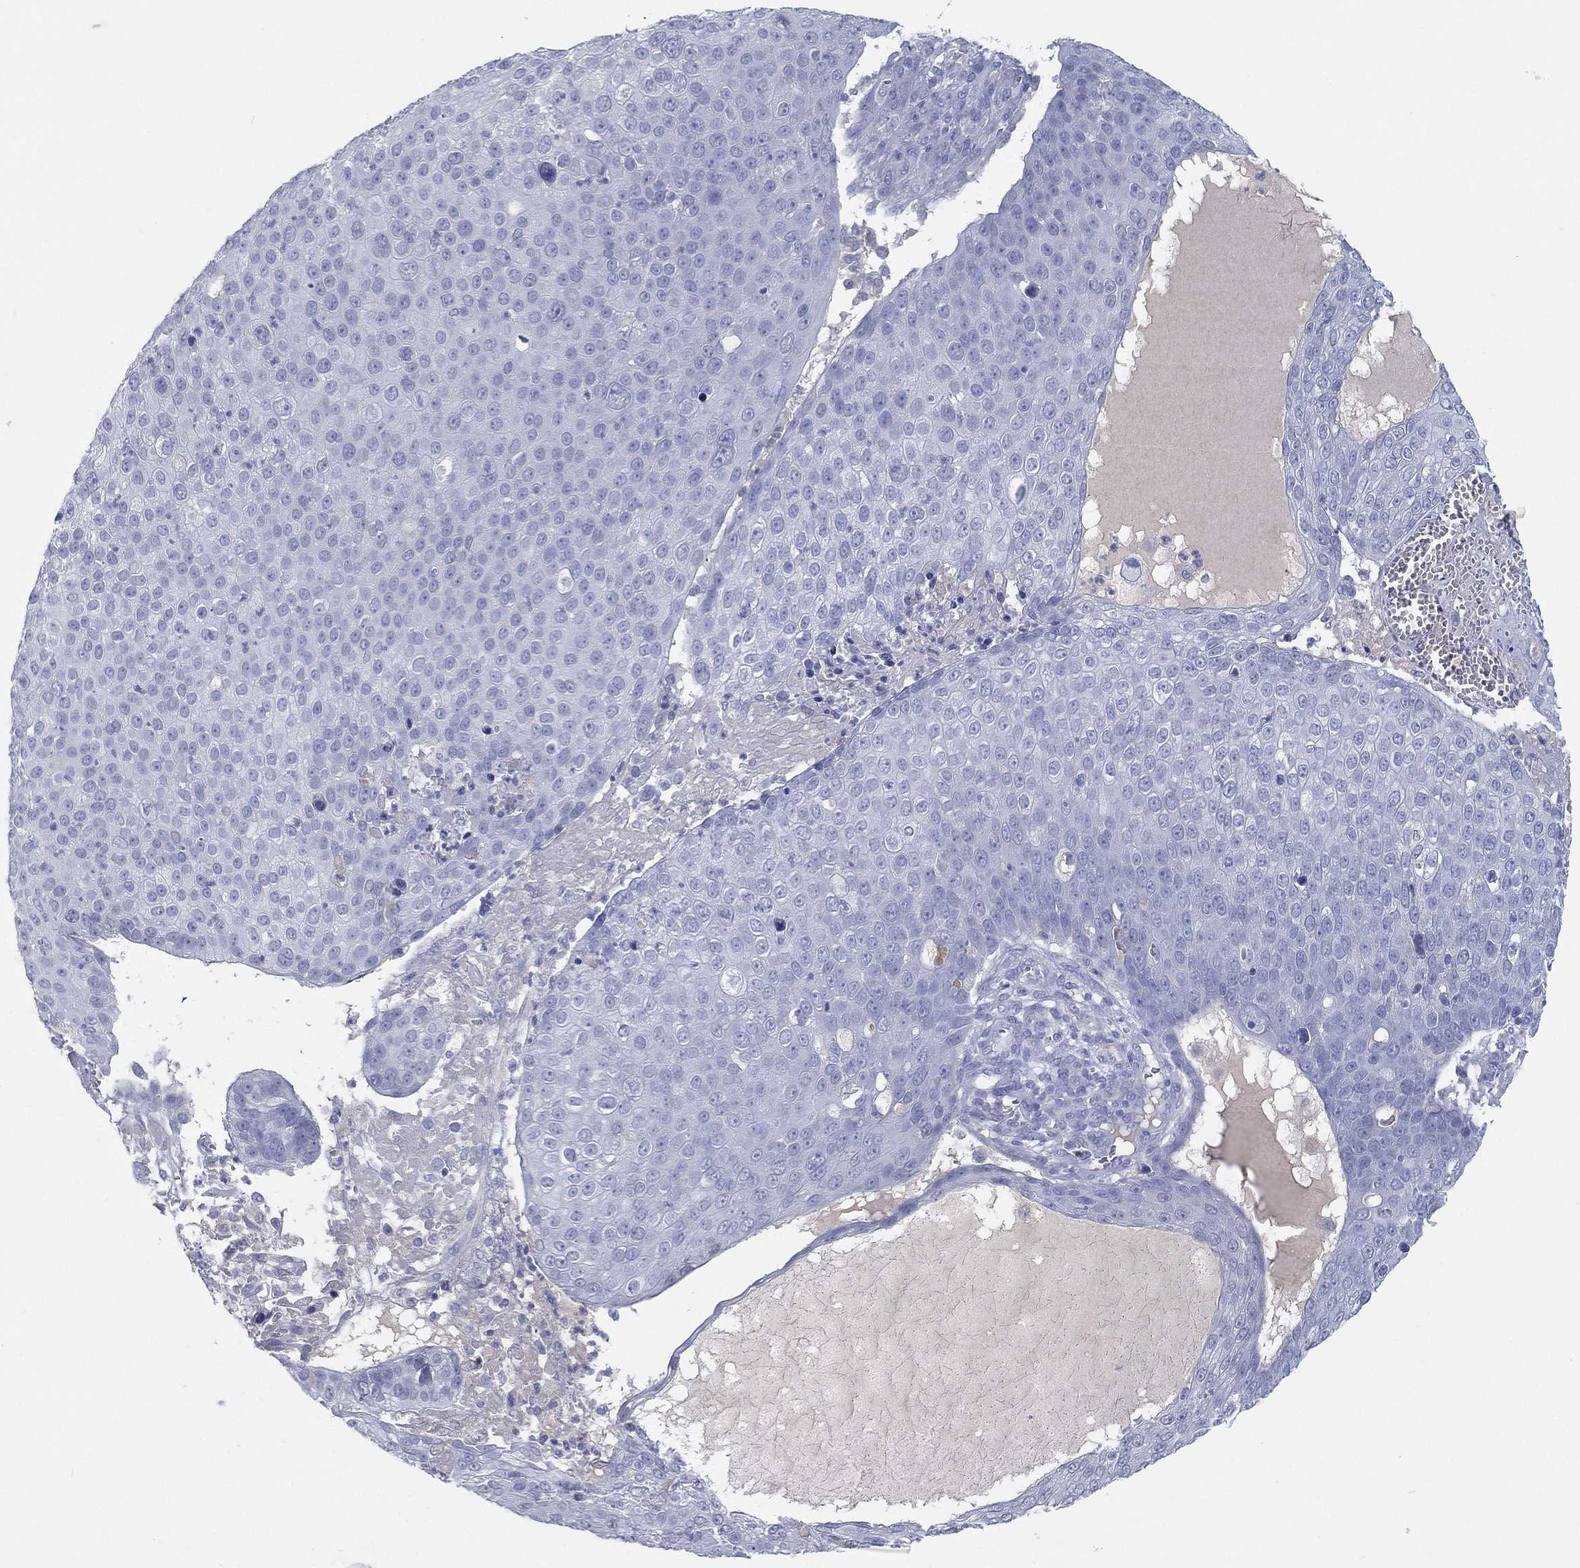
{"staining": {"intensity": "negative", "quantity": "none", "location": "none"}, "tissue": "skin cancer", "cell_type": "Tumor cells", "image_type": "cancer", "snomed": [{"axis": "morphology", "description": "Squamous cell carcinoma, NOS"}, {"axis": "topography", "description": "Skin"}], "caption": "IHC of squamous cell carcinoma (skin) exhibits no positivity in tumor cells.", "gene": "CPT1B", "patient": {"sex": "male", "age": 71}}